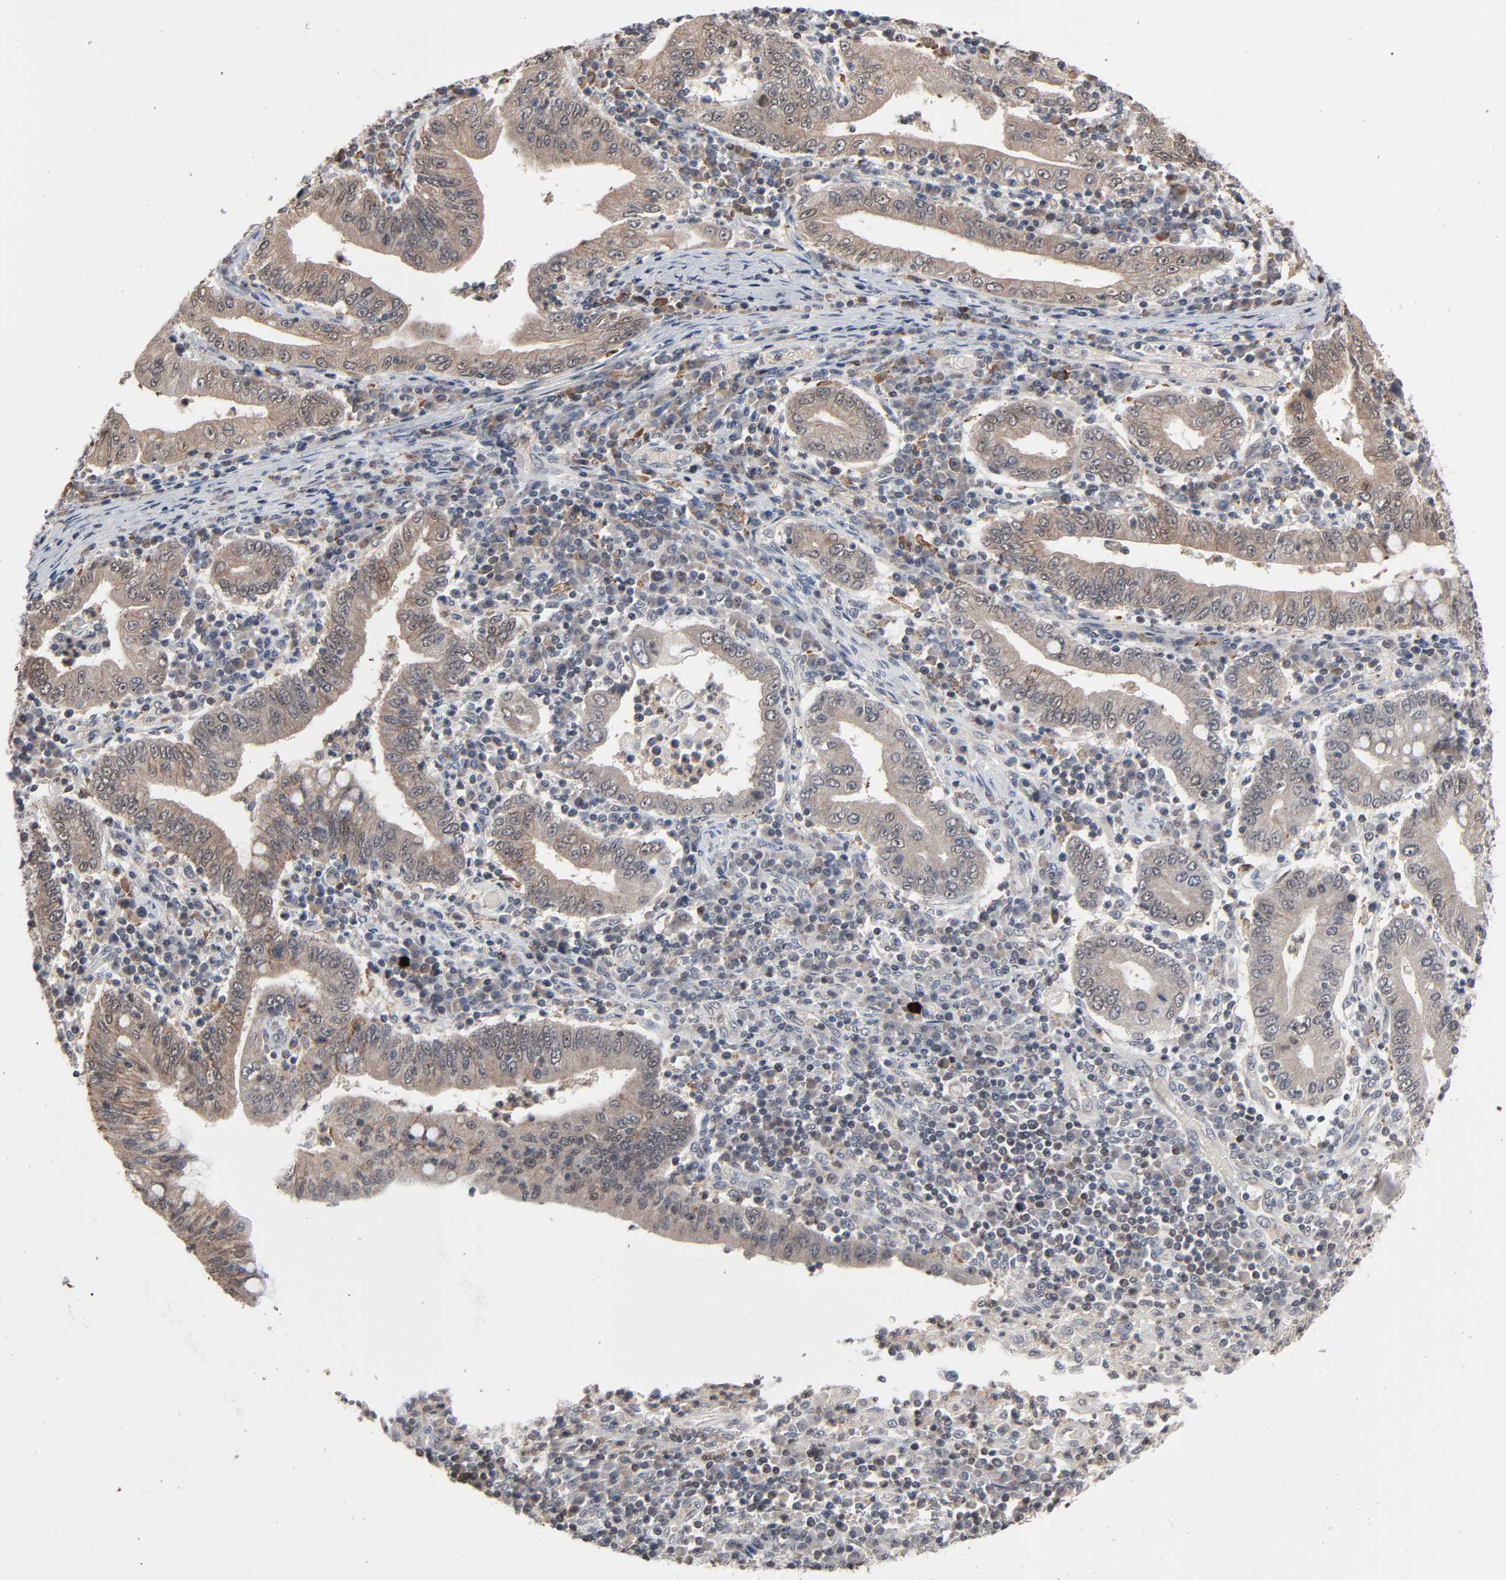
{"staining": {"intensity": "strong", "quantity": ">75%", "location": "cytoplasmic/membranous"}, "tissue": "stomach cancer", "cell_type": "Tumor cells", "image_type": "cancer", "snomed": [{"axis": "morphology", "description": "Normal tissue, NOS"}, {"axis": "morphology", "description": "Adenocarcinoma, NOS"}, {"axis": "topography", "description": "Esophagus"}, {"axis": "topography", "description": "Stomach, upper"}, {"axis": "topography", "description": "Peripheral nerve tissue"}], "caption": "Stomach adenocarcinoma stained with immunohistochemistry reveals strong cytoplasmic/membranous positivity in about >75% of tumor cells. (Brightfield microscopy of DAB IHC at high magnification).", "gene": "ZNF419", "patient": {"sex": "male", "age": 62}}